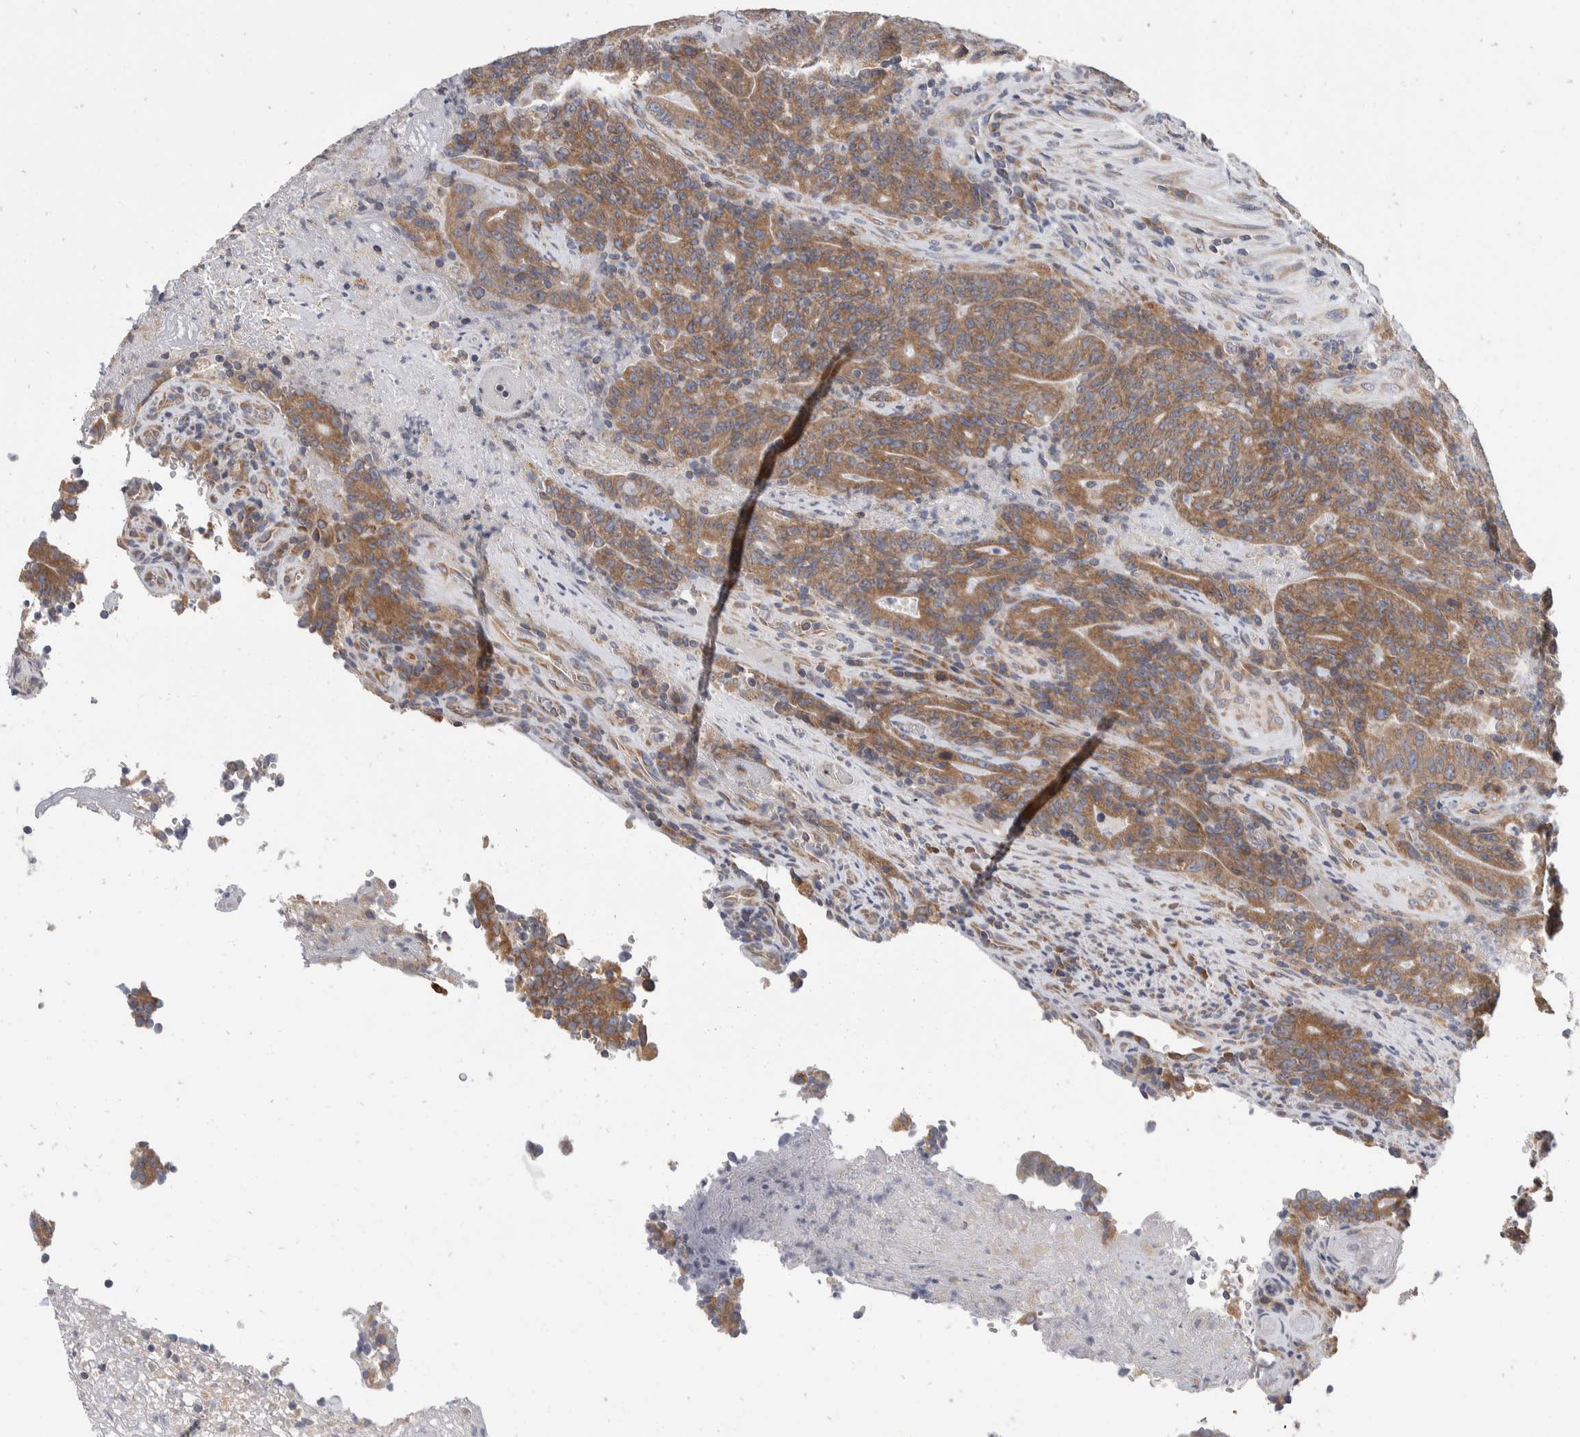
{"staining": {"intensity": "moderate", "quantity": ">75%", "location": "cytoplasmic/membranous"}, "tissue": "colorectal cancer", "cell_type": "Tumor cells", "image_type": "cancer", "snomed": [{"axis": "morphology", "description": "Normal tissue, NOS"}, {"axis": "morphology", "description": "Adenocarcinoma, NOS"}, {"axis": "topography", "description": "Colon"}], "caption": "Colorectal adenocarcinoma stained with a protein marker displays moderate staining in tumor cells.", "gene": "TMEM245", "patient": {"sex": "female", "age": 75}}